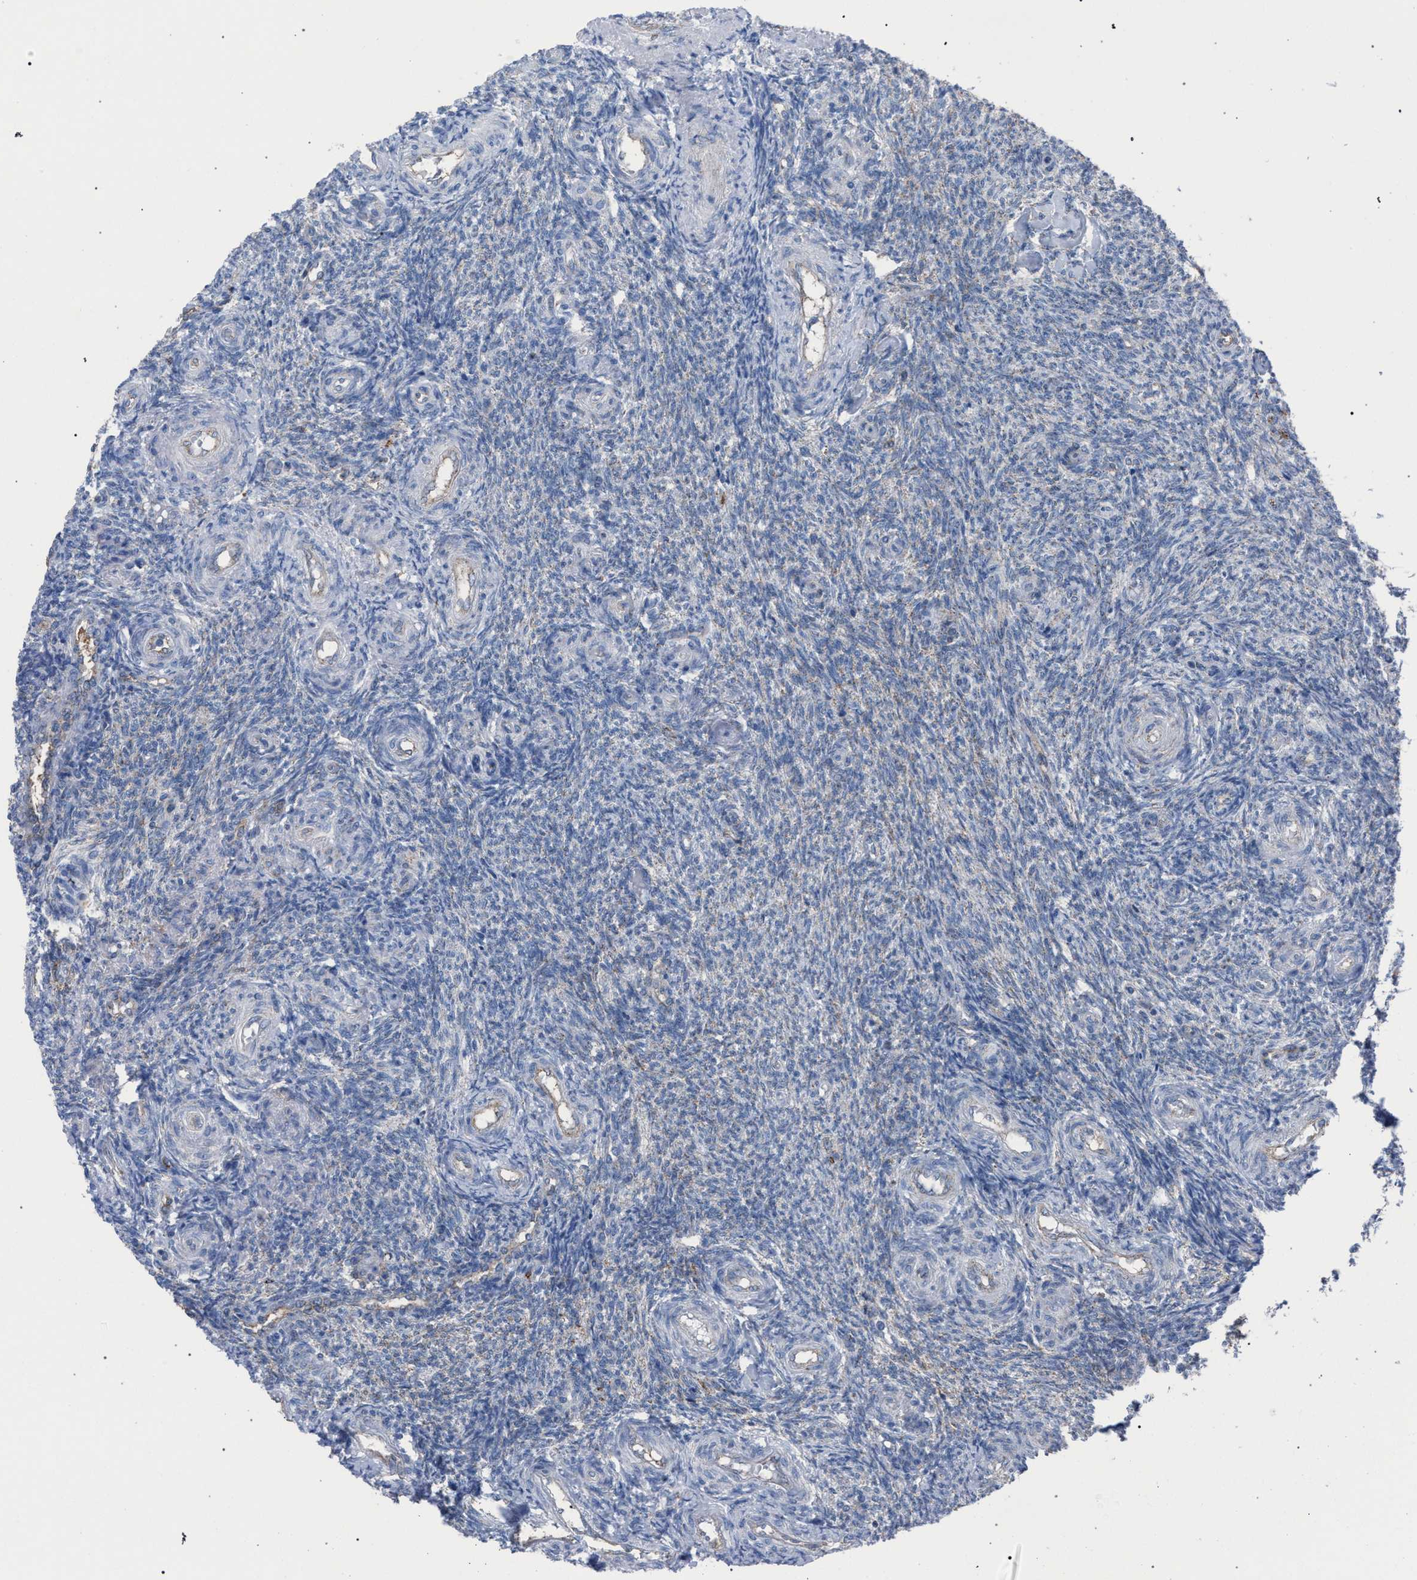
{"staining": {"intensity": "negative", "quantity": "none", "location": "none"}, "tissue": "ovary", "cell_type": "Ovarian stroma cells", "image_type": "normal", "snomed": [{"axis": "morphology", "description": "Normal tissue, NOS"}, {"axis": "topography", "description": "Ovary"}], "caption": "Immunohistochemical staining of benign ovary reveals no significant positivity in ovarian stroma cells. (DAB immunohistochemistry (IHC), high magnification).", "gene": "HSD17B4", "patient": {"sex": "female", "age": 41}}